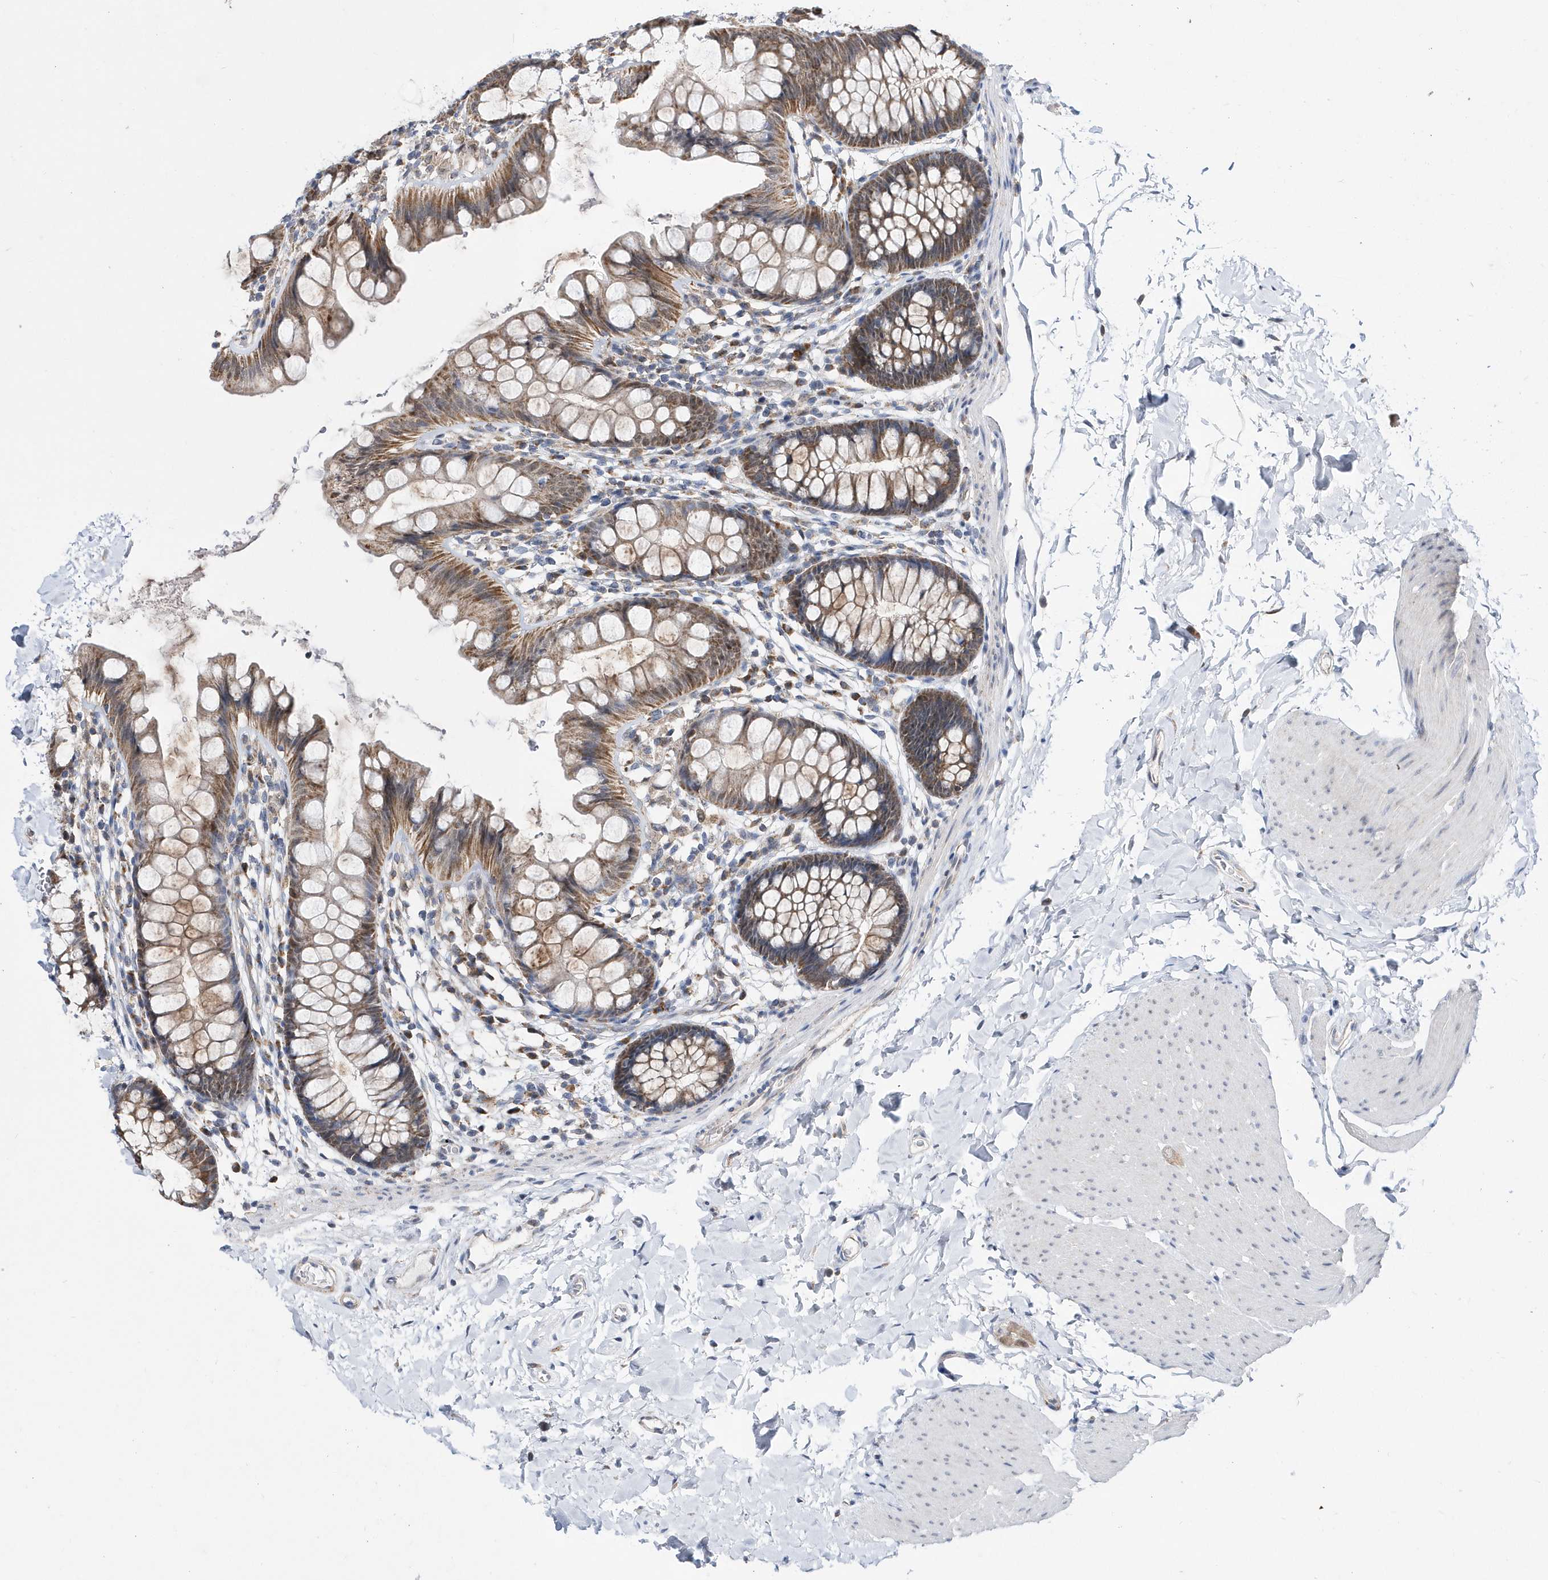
{"staining": {"intensity": "weak", "quantity": ">75%", "location": "cytoplasmic/membranous"}, "tissue": "colon", "cell_type": "Endothelial cells", "image_type": "normal", "snomed": [{"axis": "morphology", "description": "Normal tissue, NOS"}, {"axis": "topography", "description": "Colon"}], "caption": "Approximately >75% of endothelial cells in unremarkable human colon display weak cytoplasmic/membranous protein expression as visualized by brown immunohistochemical staining.", "gene": "SPATA5", "patient": {"sex": "female", "age": 62}}